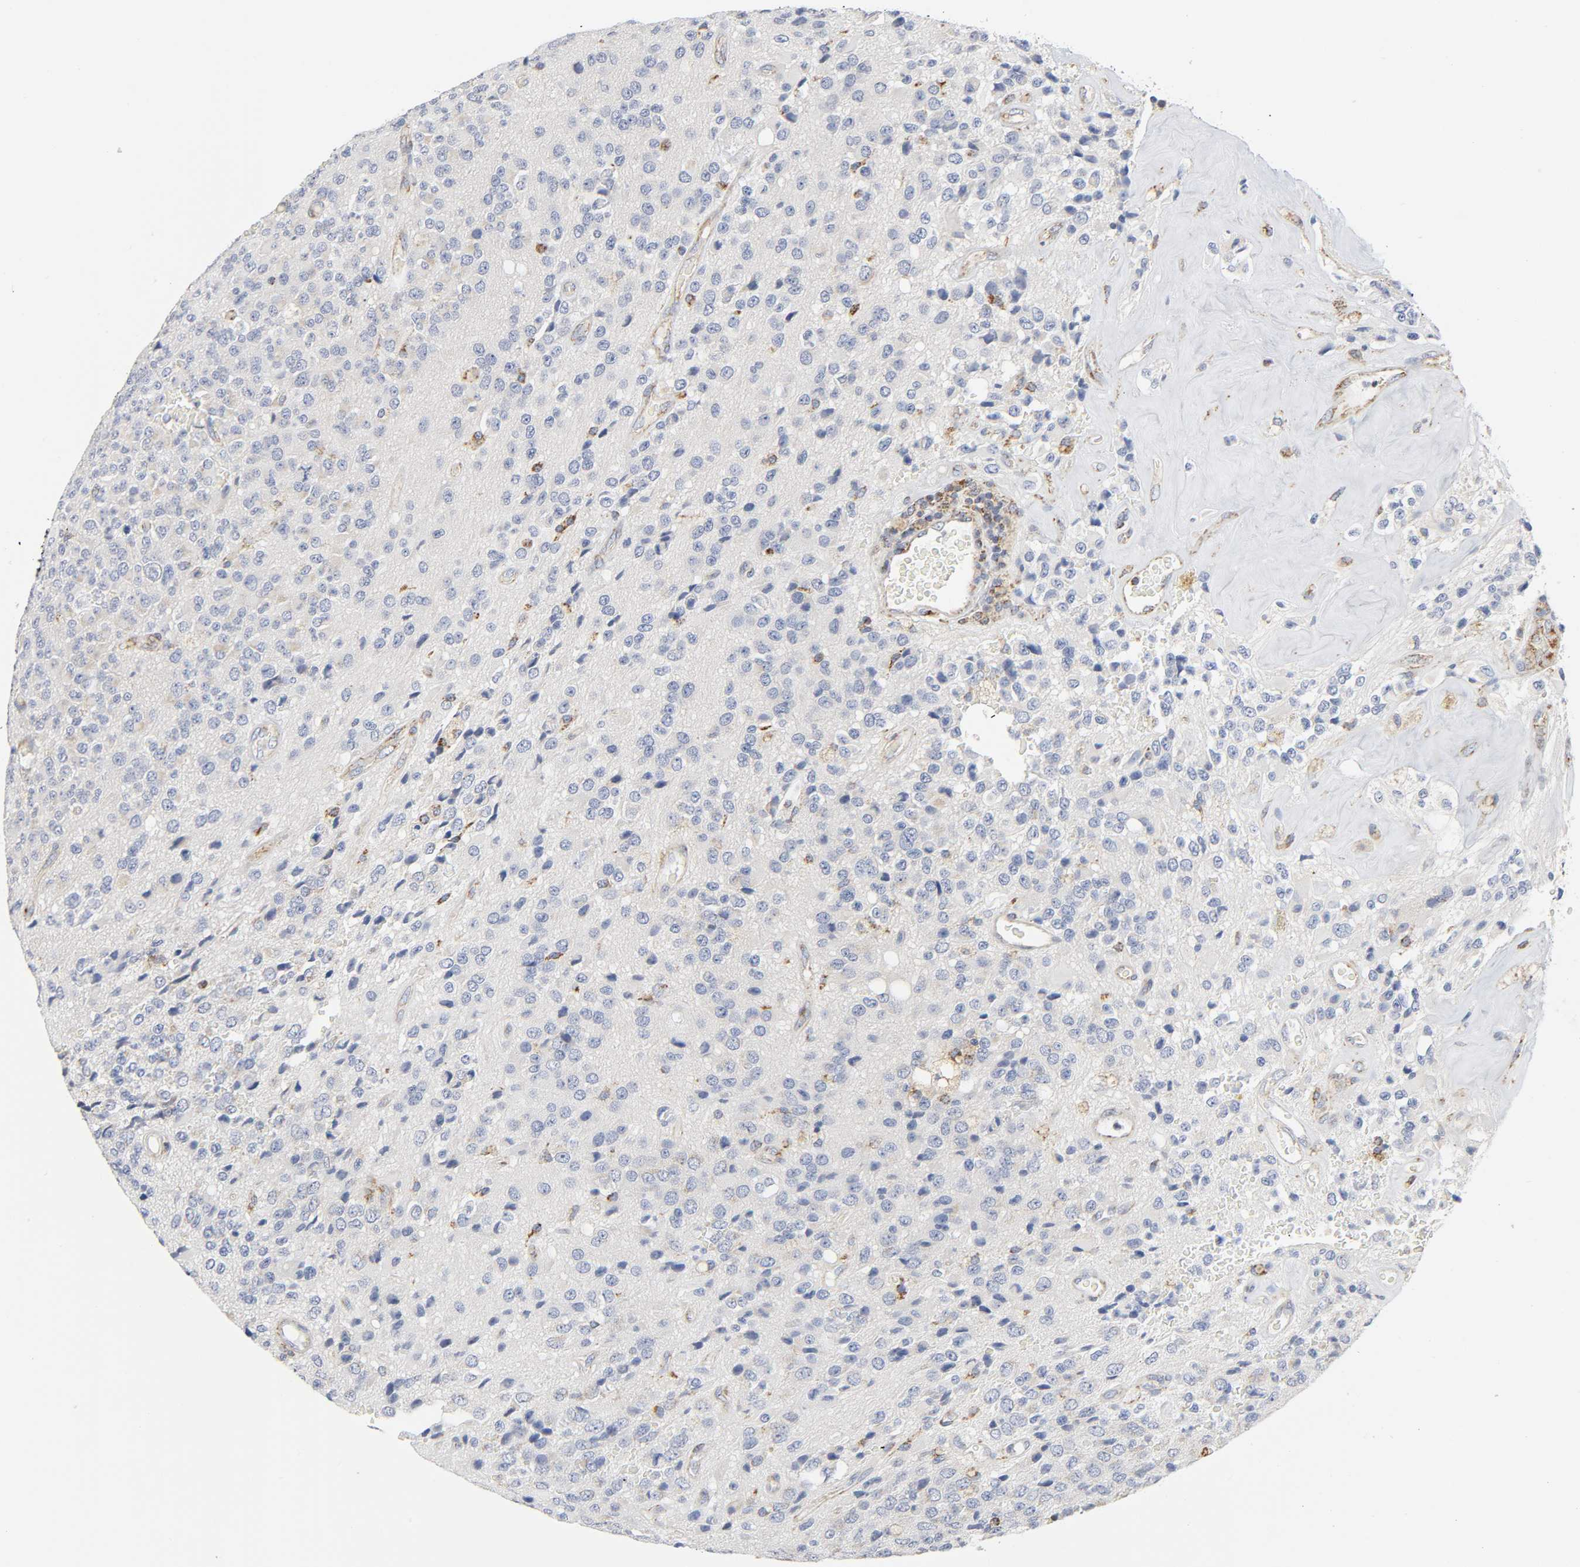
{"staining": {"intensity": "moderate", "quantity": "<25%", "location": "cytoplasmic/membranous"}, "tissue": "glioma", "cell_type": "Tumor cells", "image_type": "cancer", "snomed": [{"axis": "morphology", "description": "Glioma, malignant, High grade"}, {"axis": "topography", "description": "pancreas cauda"}], "caption": "High-magnification brightfield microscopy of malignant glioma (high-grade) stained with DAB (brown) and counterstained with hematoxylin (blue). tumor cells exhibit moderate cytoplasmic/membranous positivity is appreciated in about<25% of cells.", "gene": "BAK1", "patient": {"sex": "male", "age": 60}}